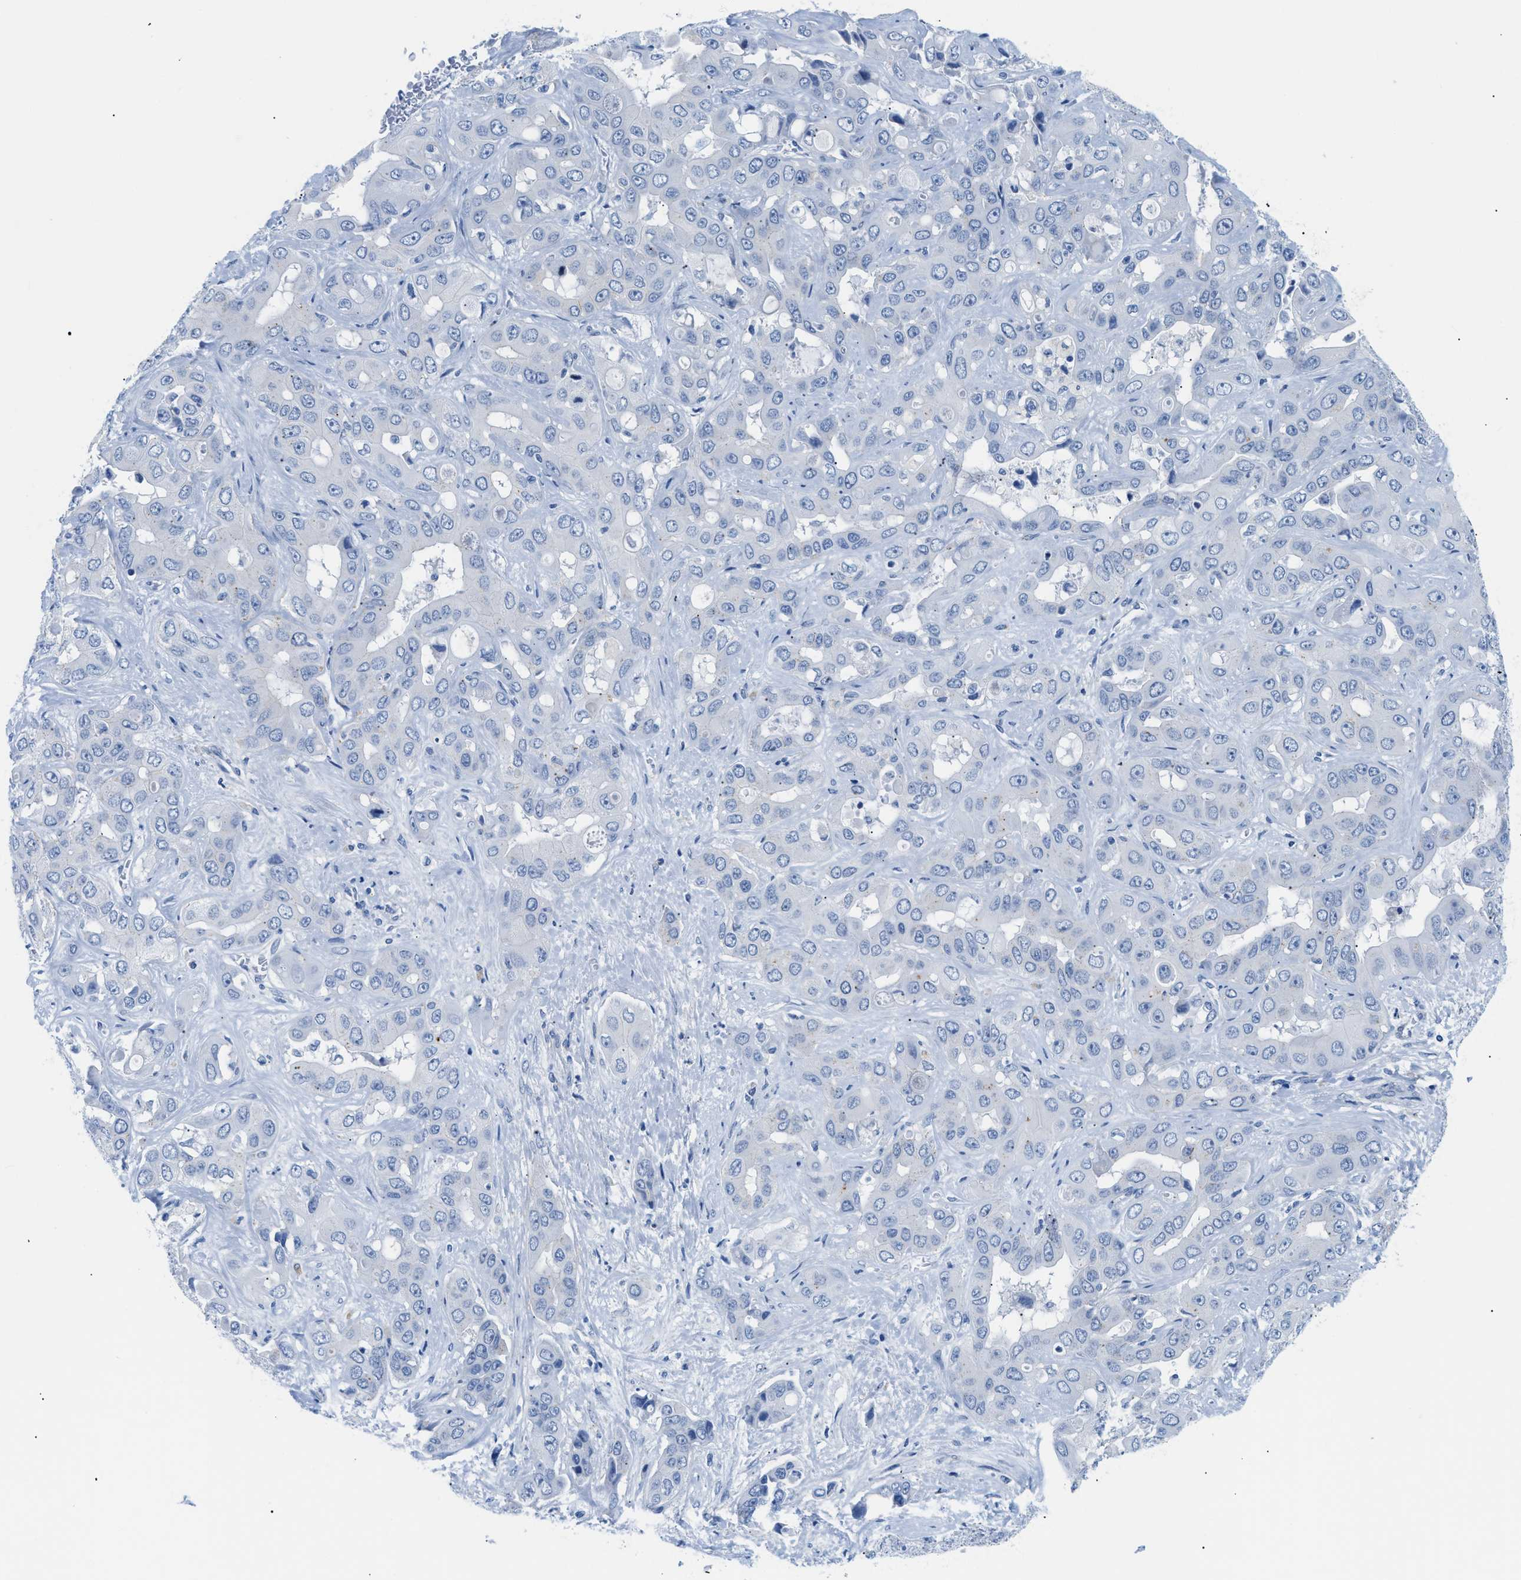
{"staining": {"intensity": "negative", "quantity": "none", "location": "none"}, "tissue": "liver cancer", "cell_type": "Tumor cells", "image_type": "cancer", "snomed": [{"axis": "morphology", "description": "Cholangiocarcinoma"}, {"axis": "topography", "description": "Liver"}], "caption": "Protein analysis of cholangiocarcinoma (liver) displays no significant positivity in tumor cells. (DAB (3,3'-diaminobenzidine) immunohistochemistry, high magnification).", "gene": "FDCSP", "patient": {"sex": "female", "age": 52}}